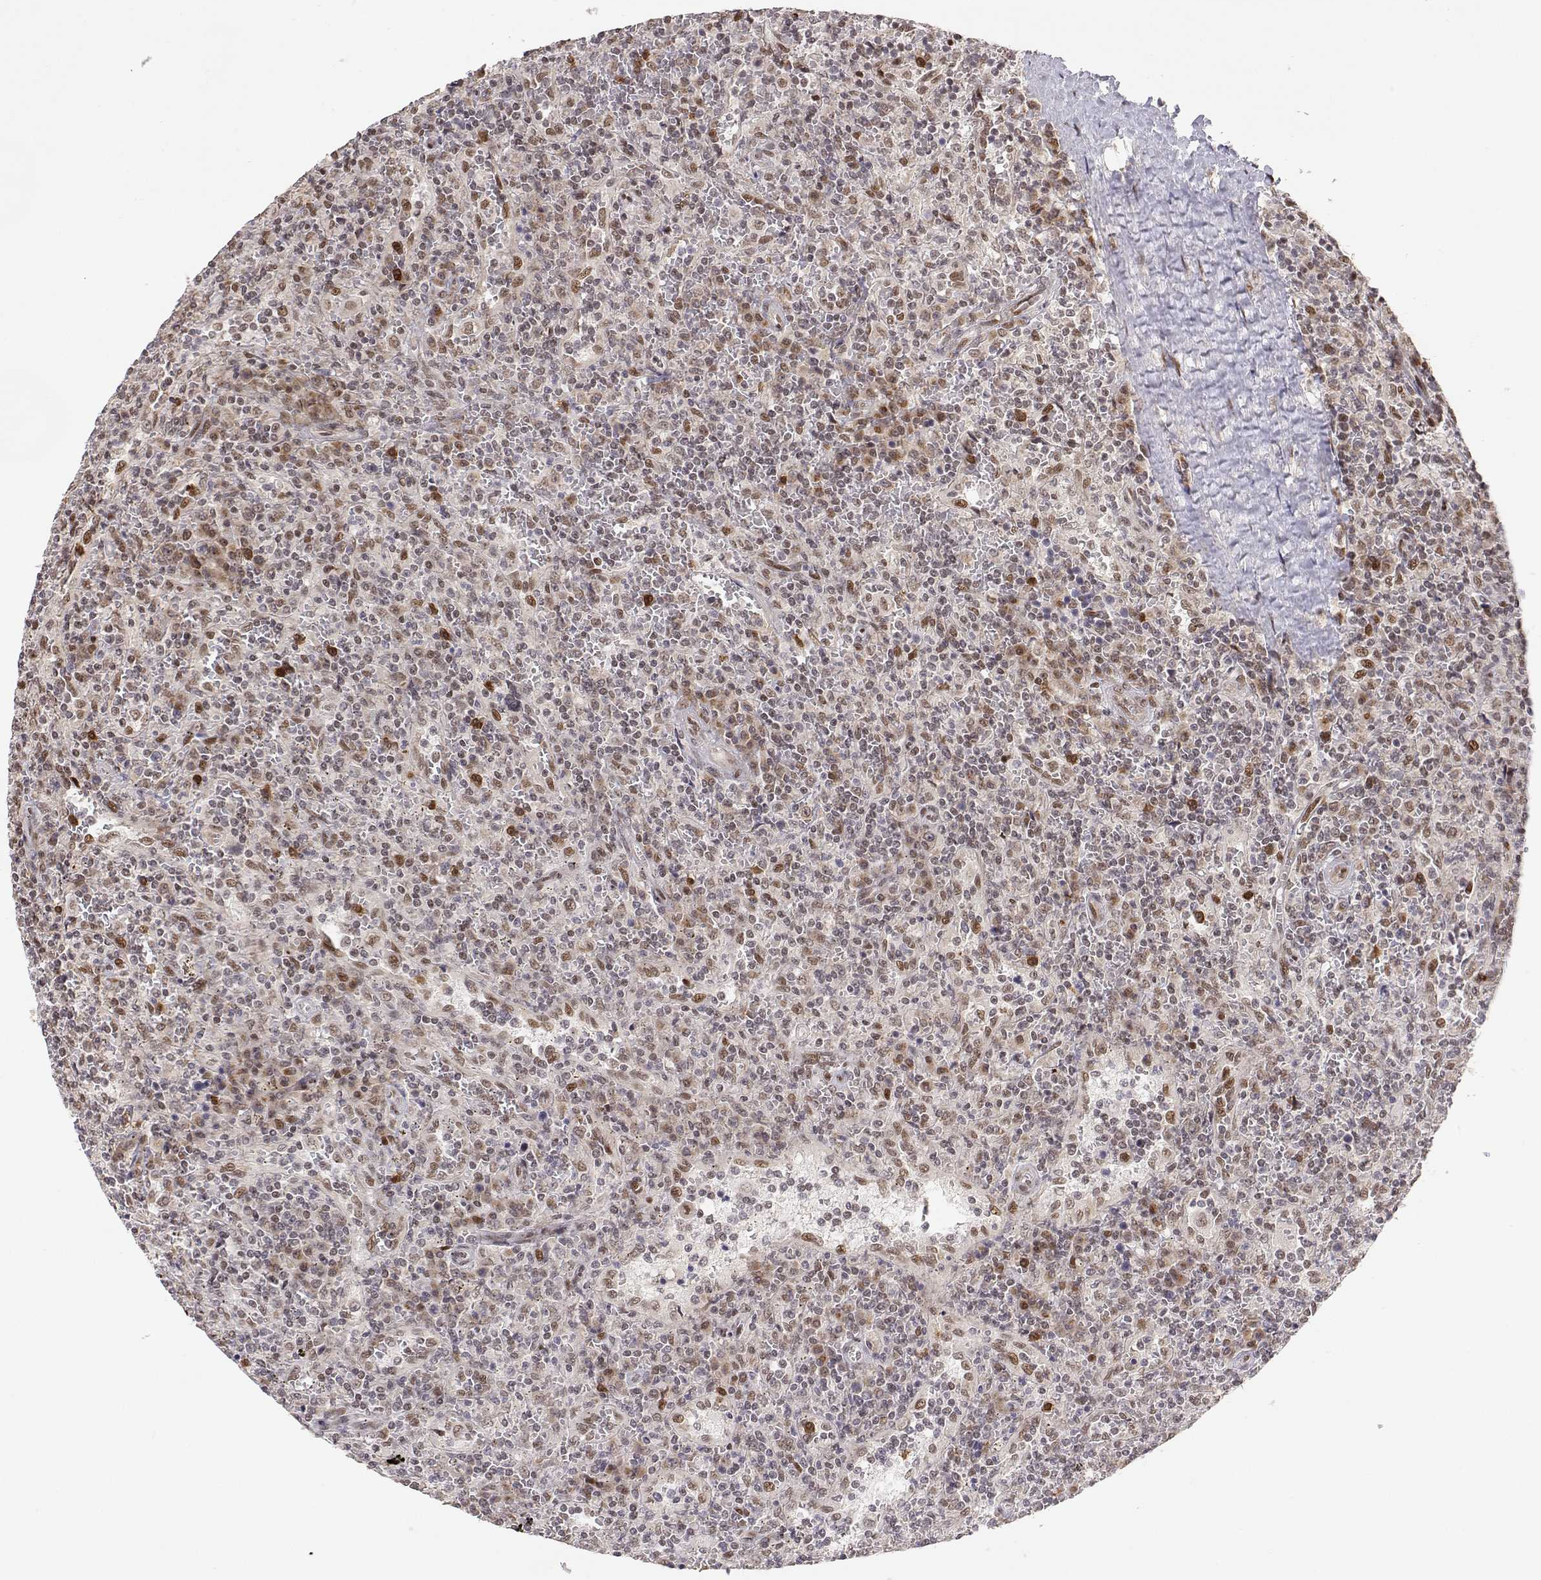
{"staining": {"intensity": "negative", "quantity": "none", "location": "none"}, "tissue": "lymphoma", "cell_type": "Tumor cells", "image_type": "cancer", "snomed": [{"axis": "morphology", "description": "Malignant lymphoma, non-Hodgkin's type, Low grade"}, {"axis": "topography", "description": "Spleen"}], "caption": "Lymphoma stained for a protein using IHC demonstrates no expression tumor cells.", "gene": "BRCA1", "patient": {"sex": "male", "age": 62}}